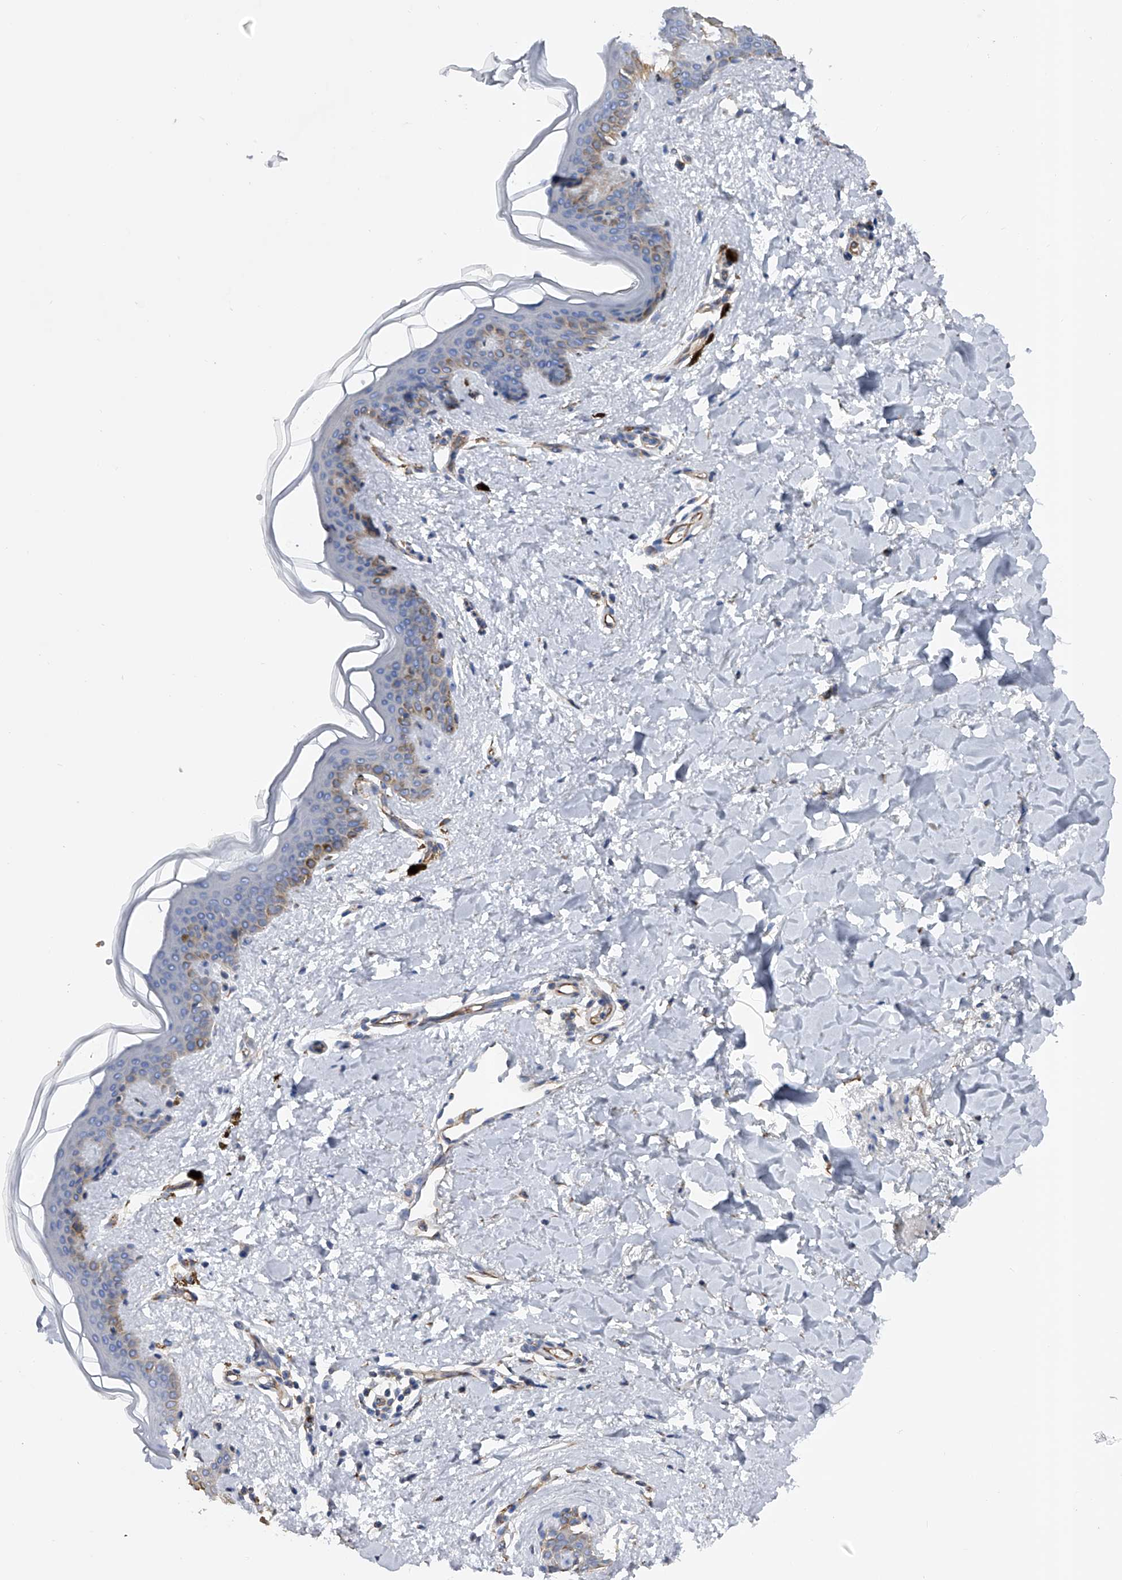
{"staining": {"intensity": "moderate", "quantity": ">75%", "location": "cytoplasmic/membranous"}, "tissue": "skin", "cell_type": "Fibroblasts", "image_type": "normal", "snomed": [{"axis": "morphology", "description": "Normal tissue, NOS"}, {"axis": "topography", "description": "Skin"}], "caption": "The micrograph shows immunohistochemical staining of normal skin. There is moderate cytoplasmic/membranous staining is identified in approximately >75% of fibroblasts.", "gene": "RWDD2A", "patient": {"sex": "female", "age": 46}}